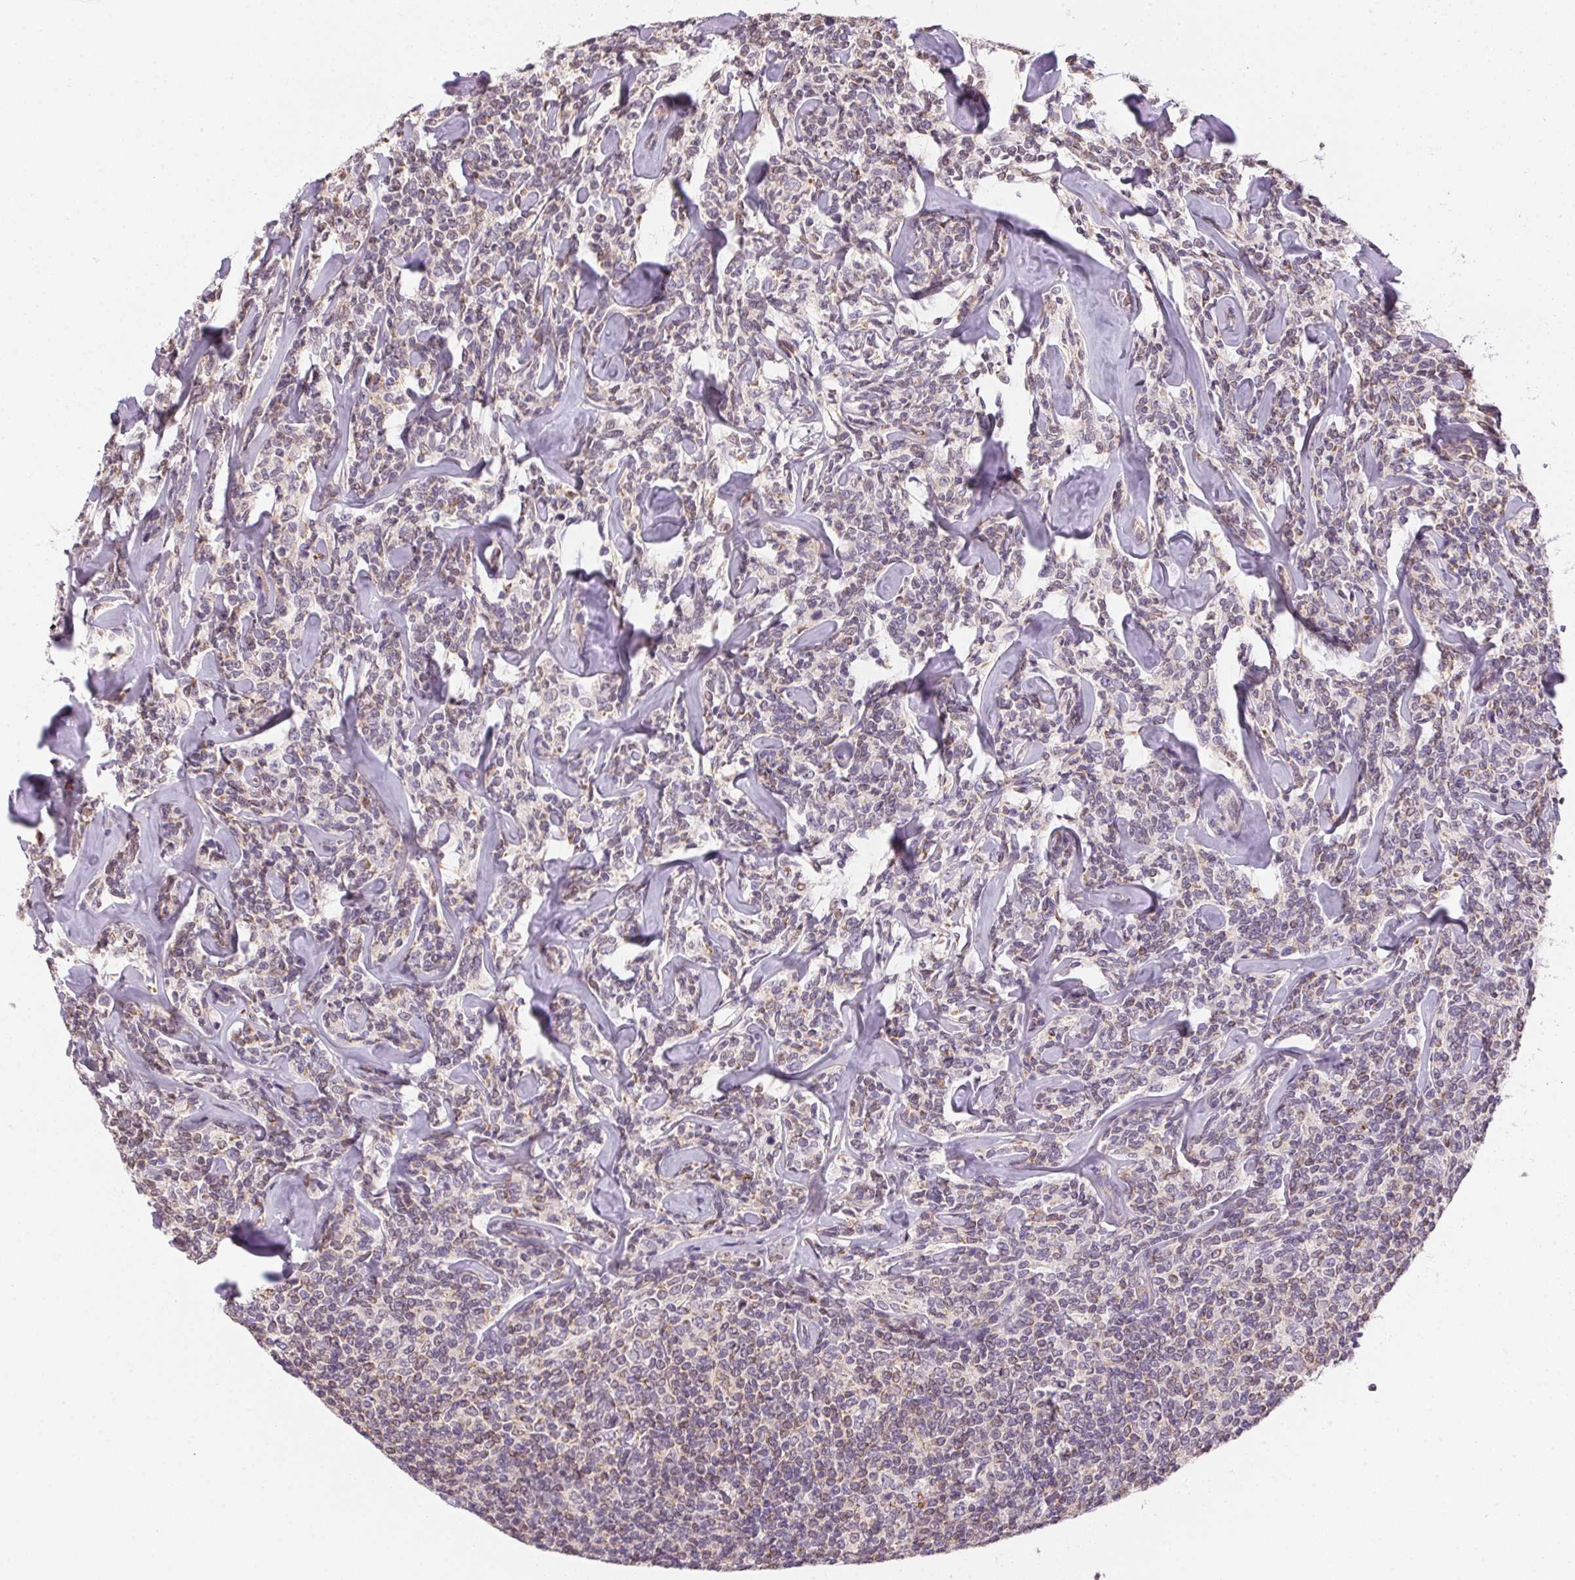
{"staining": {"intensity": "weak", "quantity": "25%-75%", "location": "cytoplasmic/membranous"}, "tissue": "lymphoma", "cell_type": "Tumor cells", "image_type": "cancer", "snomed": [{"axis": "morphology", "description": "Malignant lymphoma, non-Hodgkin's type, Low grade"}, {"axis": "topography", "description": "Lymph node"}], "caption": "Protein expression analysis of human low-grade malignant lymphoma, non-Hodgkin's type reveals weak cytoplasmic/membranous expression in approximately 25%-75% of tumor cells. (DAB (3,3'-diaminobenzidine) IHC with brightfield microscopy, high magnification).", "gene": "METTL13", "patient": {"sex": "female", "age": 56}}